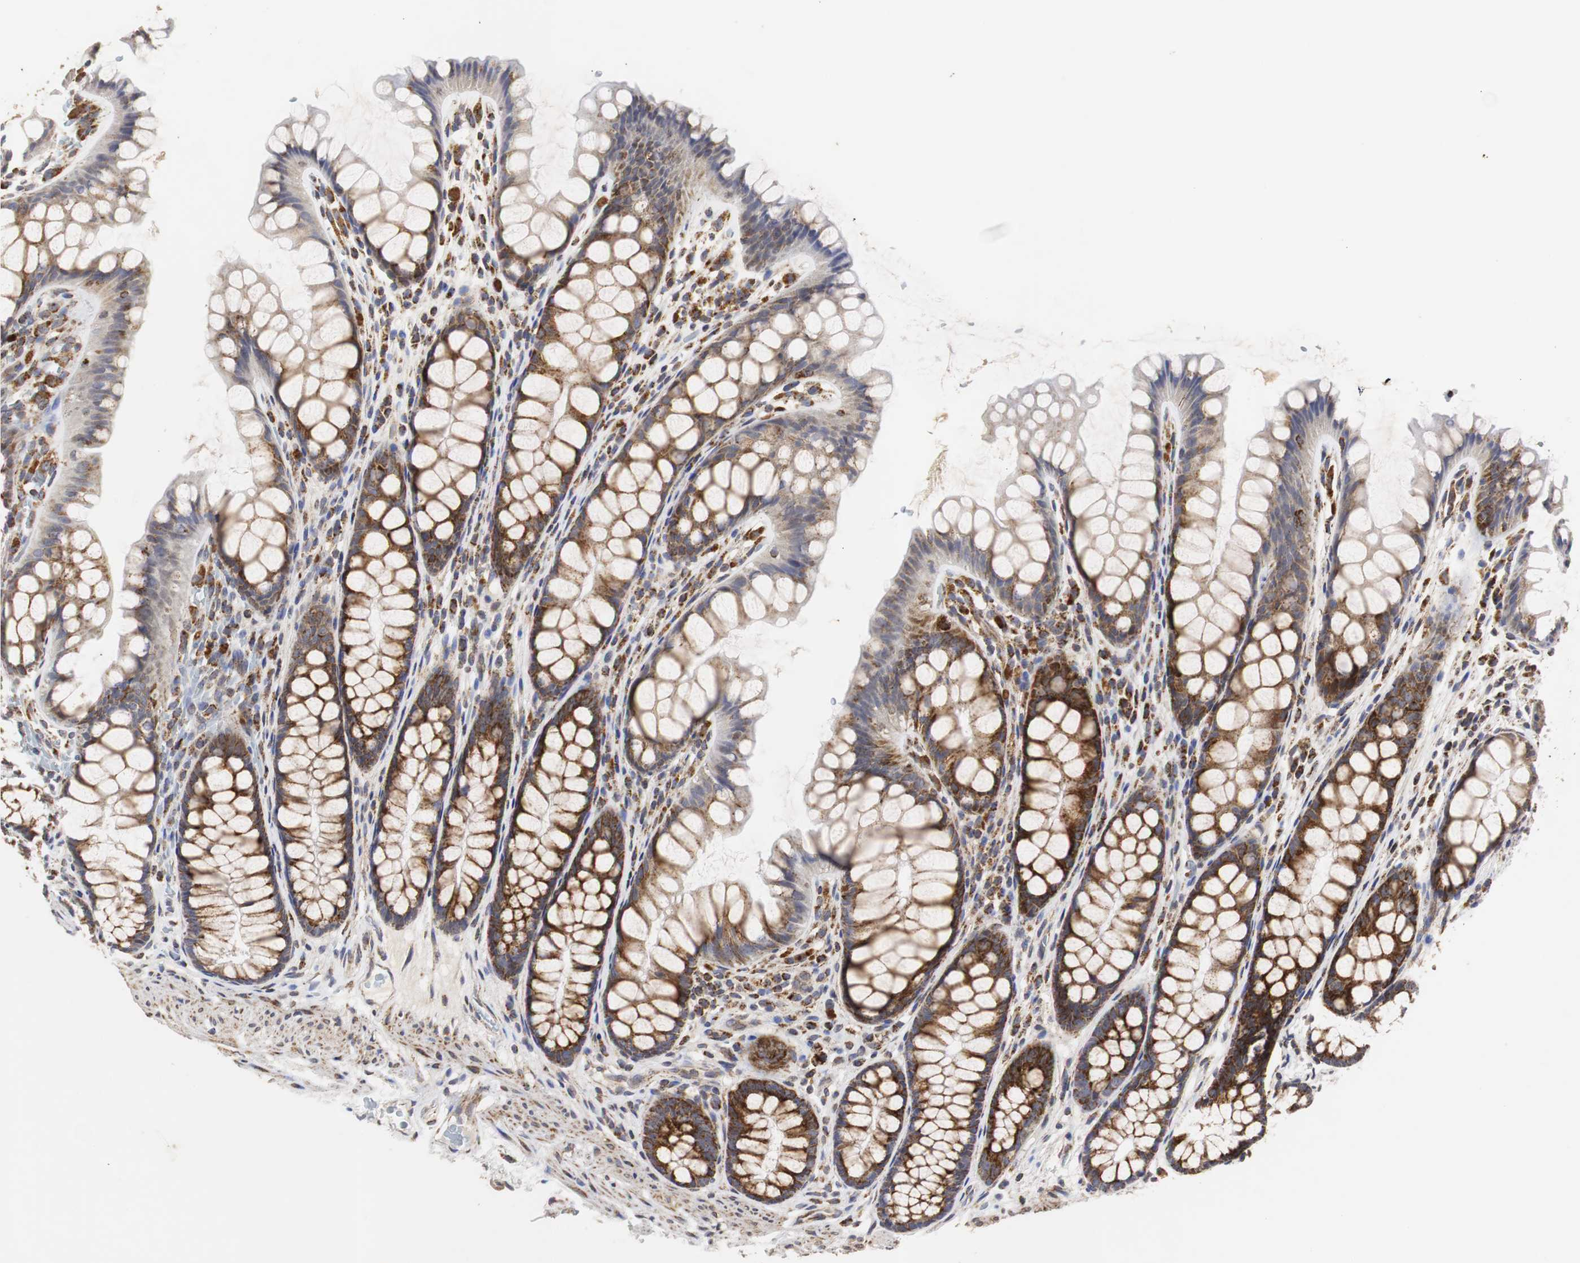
{"staining": {"intensity": "moderate", "quantity": ">75%", "location": "cytoplasmic/membranous"}, "tissue": "colon", "cell_type": "Endothelial cells", "image_type": "normal", "snomed": [{"axis": "morphology", "description": "Normal tissue, NOS"}, {"axis": "topography", "description": "Colon"}], "caption": "Immunohistochemistry (IHC) photomicrograph of benign colon stained for a protein (brown), which displays medium levels of moderate cytoplasmic/membranous positivity in approximately >75% of endothelial cells.", "gene": "HSD17B10", "patient": {"sex": "female", "age": 55}}